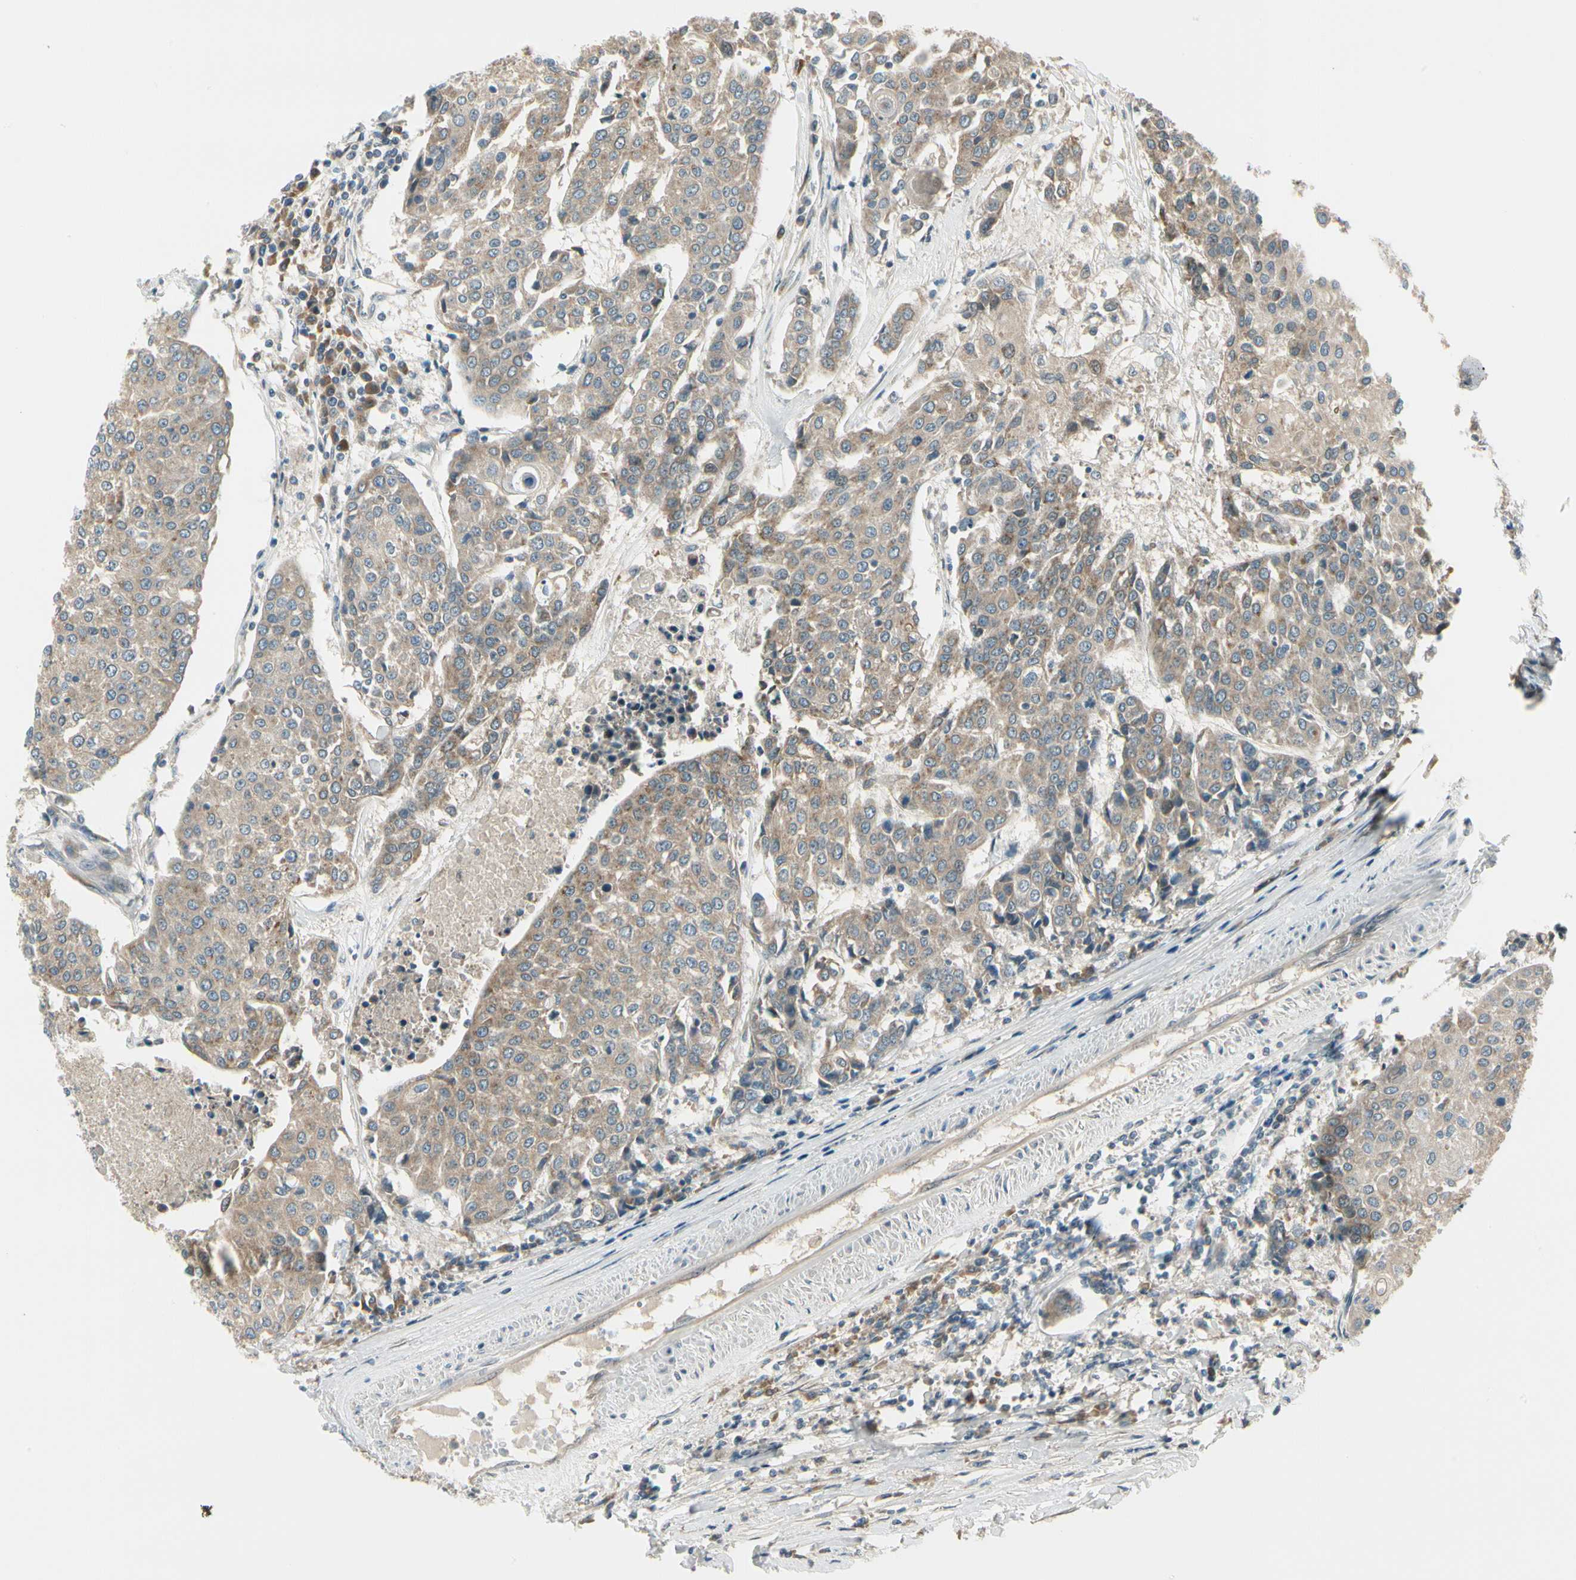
{"staining": {"intensity": "weak", "quantity": ">75%", "location": "cytoplasmic/membranous"}, "tissue": "urothelial cancer", "cell_type": "Tumor cells", "image_type": "cancer", "snomed": [{"axis": "morphology", "description": "Urothelial carcinoma, High grade"}, {"axis": "topography", "description": "Urinary bladder"}], "caption": "Protein staining of urothelial cancer tissue reveals weak cytoplasmic/membranous staining in approximately >75% of tumor cells.", "gene": "BNIP1", "patient": {"sex": "female", "age": 85}}